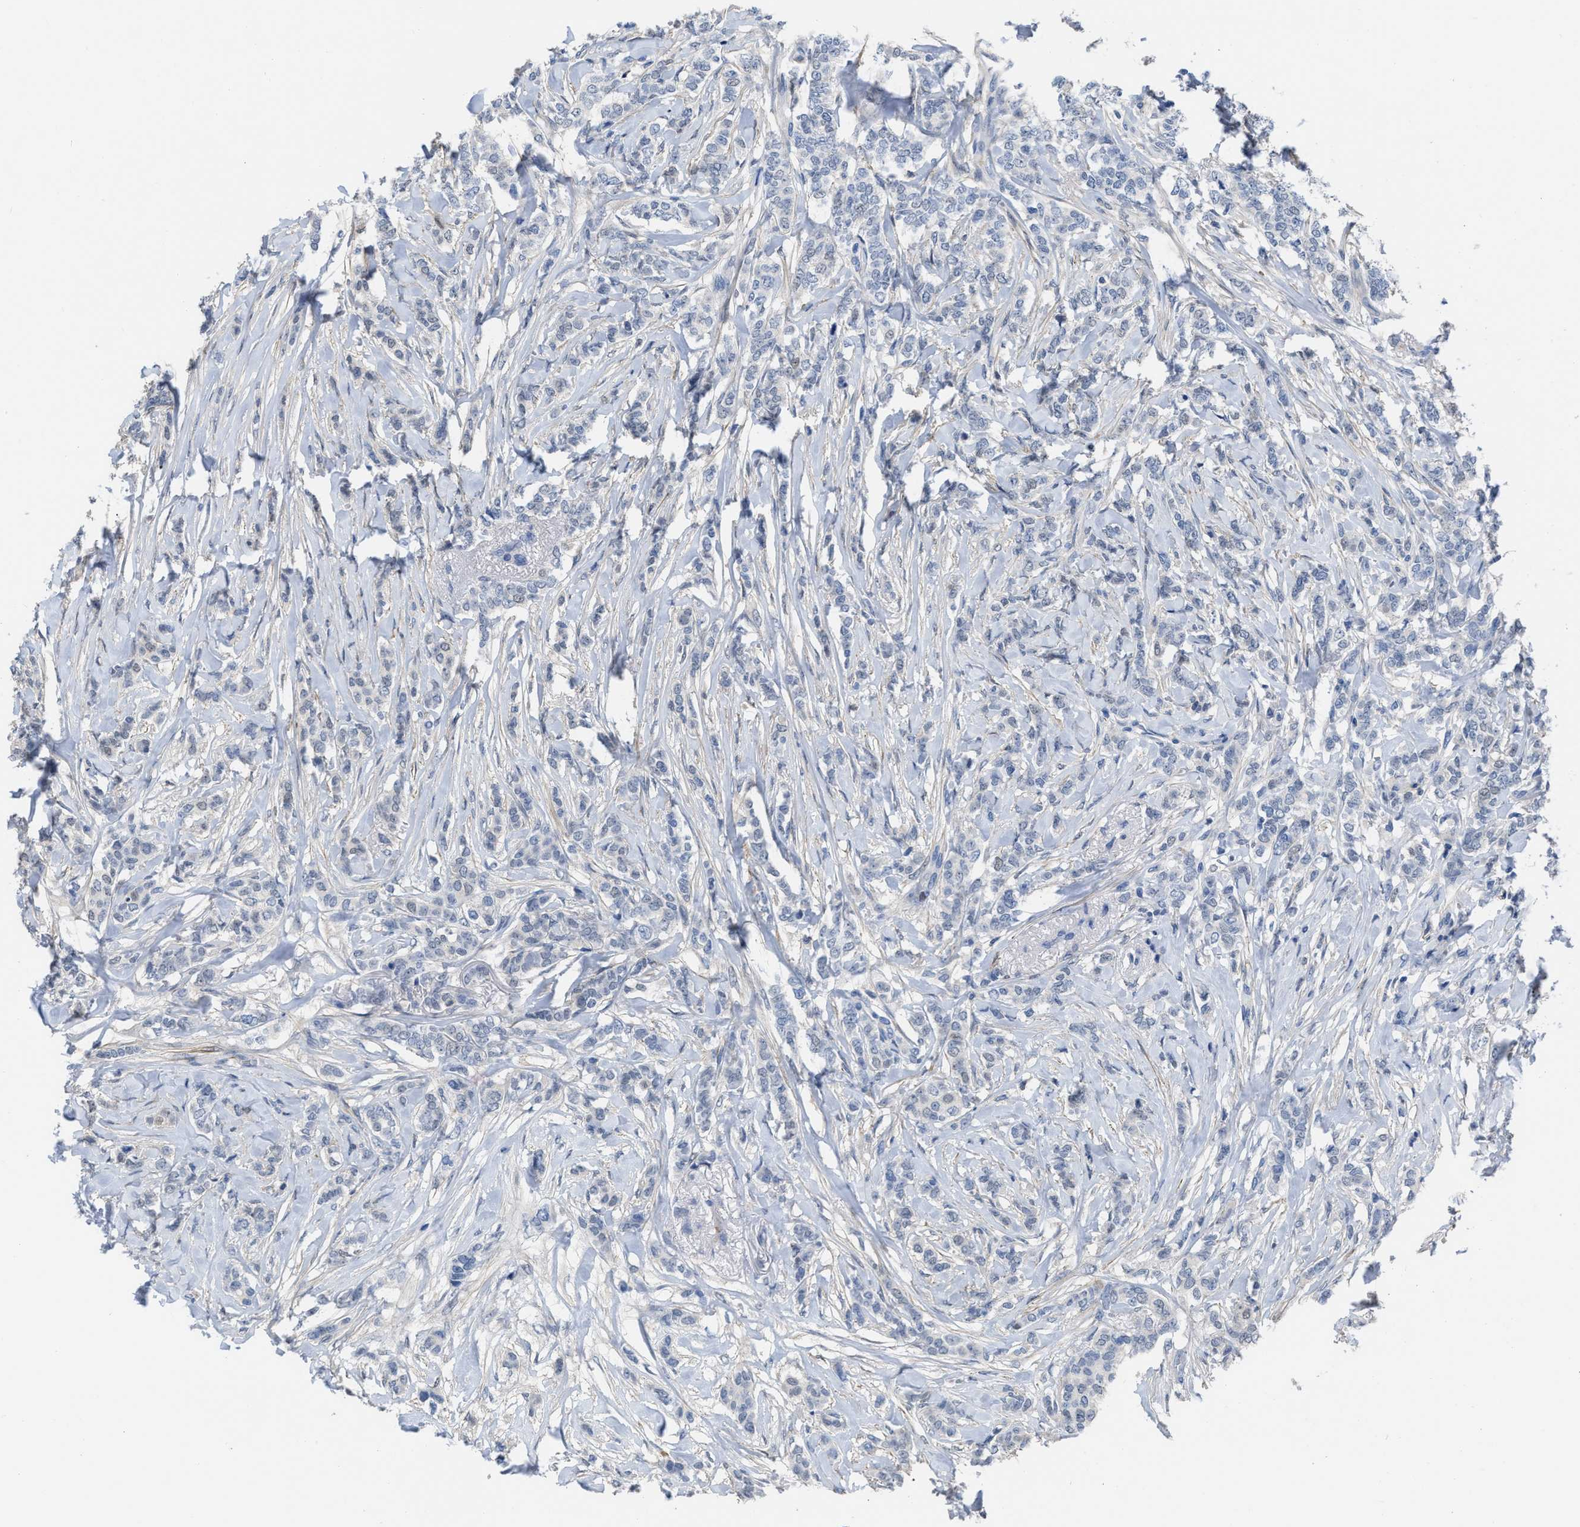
{"staining": {"intensity": "negative", "quantity": "none", "location": "none"}, "tissue": "breast cancer", "cell_type": "Tumor cells", "image_type": "cancer", "snomed": [{"axis": "morphology", "description": "Lobular carcinoma"}, {"axis": "topography", "description": "Skin"}, {"axis": "topography", "description": "Breast"}], "caption": "Immunohistochemistry of human breast cancer demonstrates no staining in tumor cells.", "gene": "PRMT2", "patient": {"sex": "female", "age": 46}}